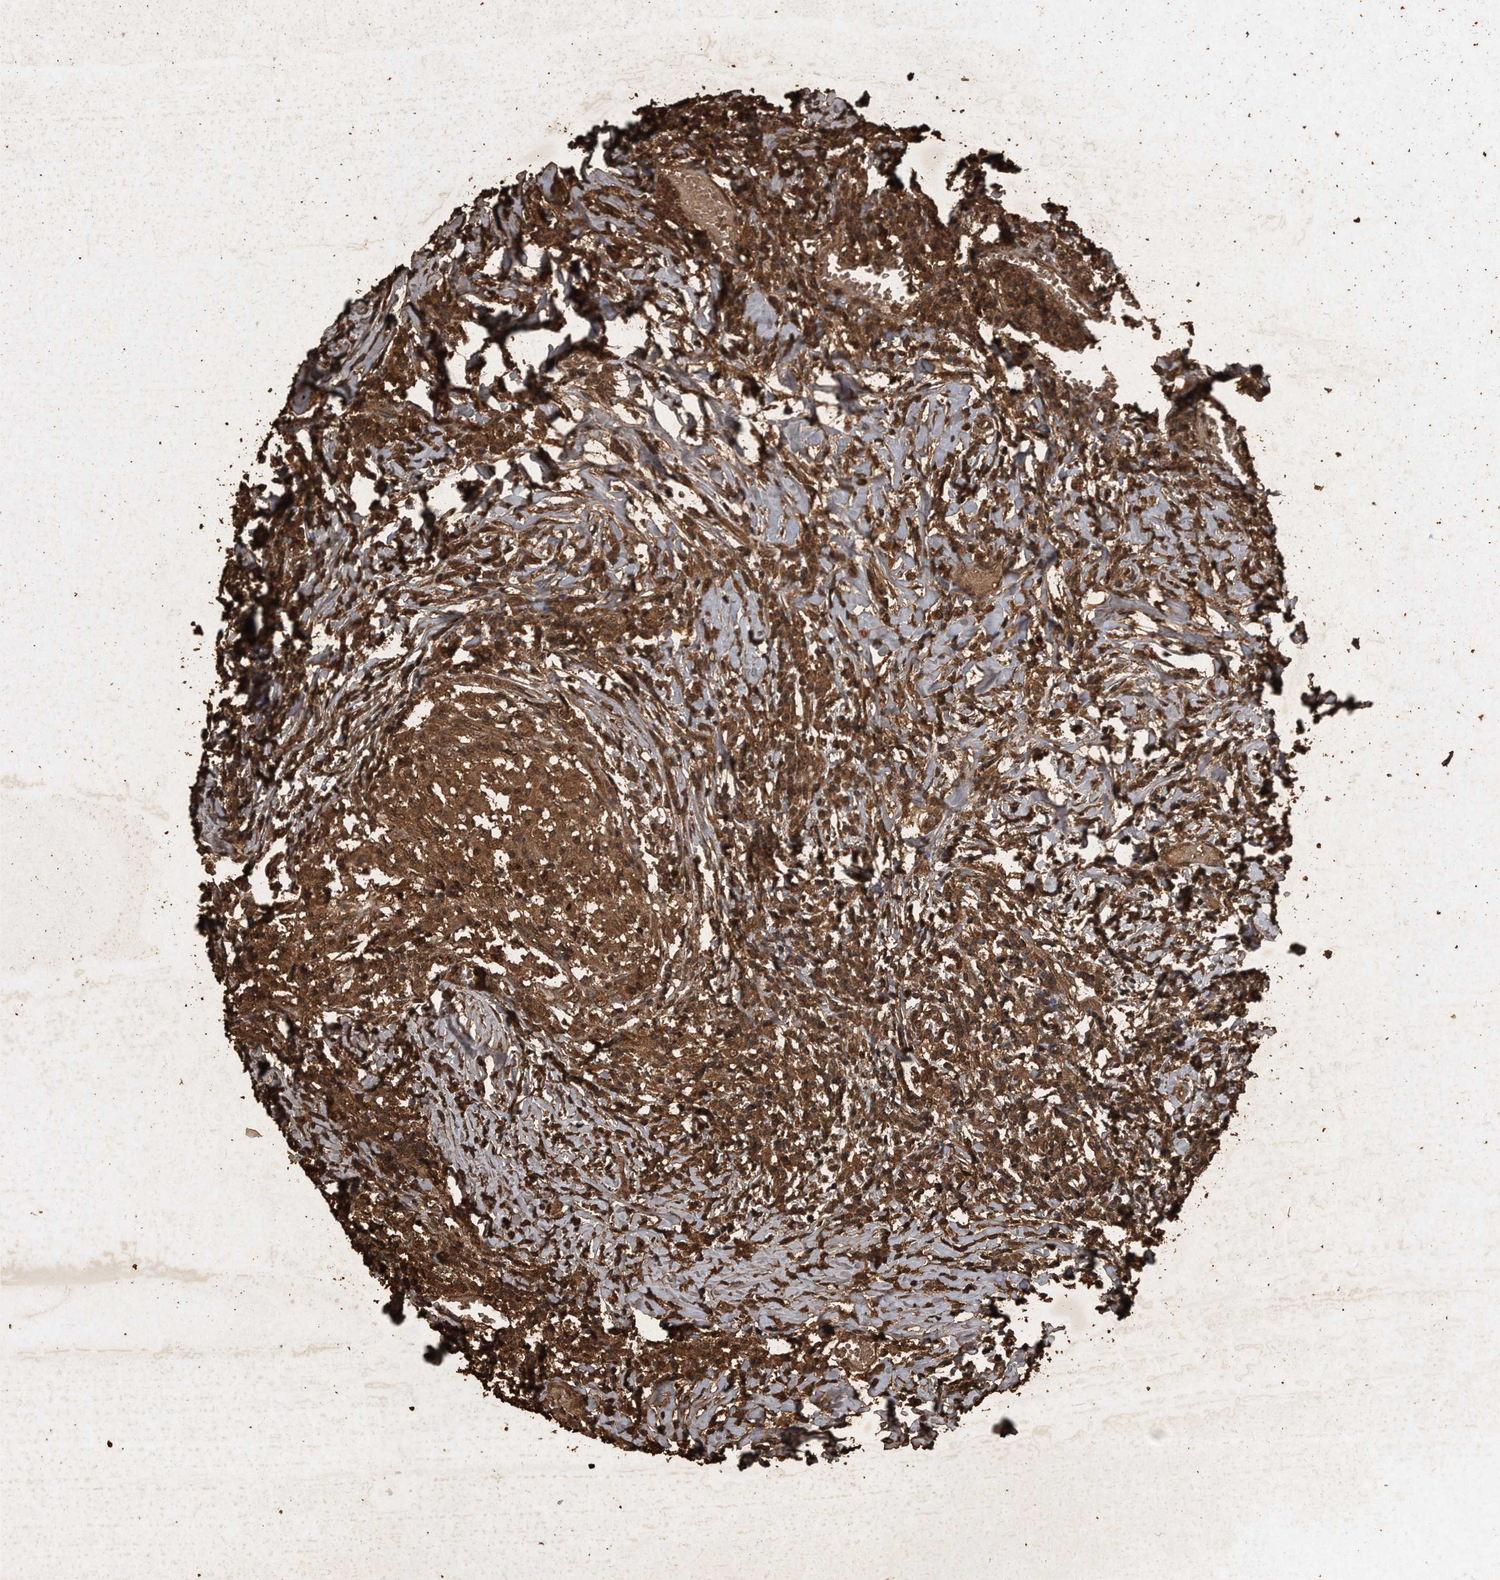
{"staining": {"intensity": "moderate", "quantity": ">75%", "location": "cytoplasmic/membranous"}, "tissue": "head and neck cancer", "cell_type": "Tumor cells", "image_type": "cancer", "snomed": [{"axis": "morphology", "description": "Adenocarcinoma, NOS"}, {"axis": "topography", "description": "Salivary gland"}, {"axis": "topography", "description": "Head-Neck"}], "caption": "Immunohistochemistry (IHC) image of human adenocarcinoma (head and neck) stained for a protein (brown), which demonstrates medium levels of moderate cytoplasmic/membranous positivity in approximately >75% of tumor cells.", "gene": "CFLAR", "patient": {"sex": "female", "age": 65}}